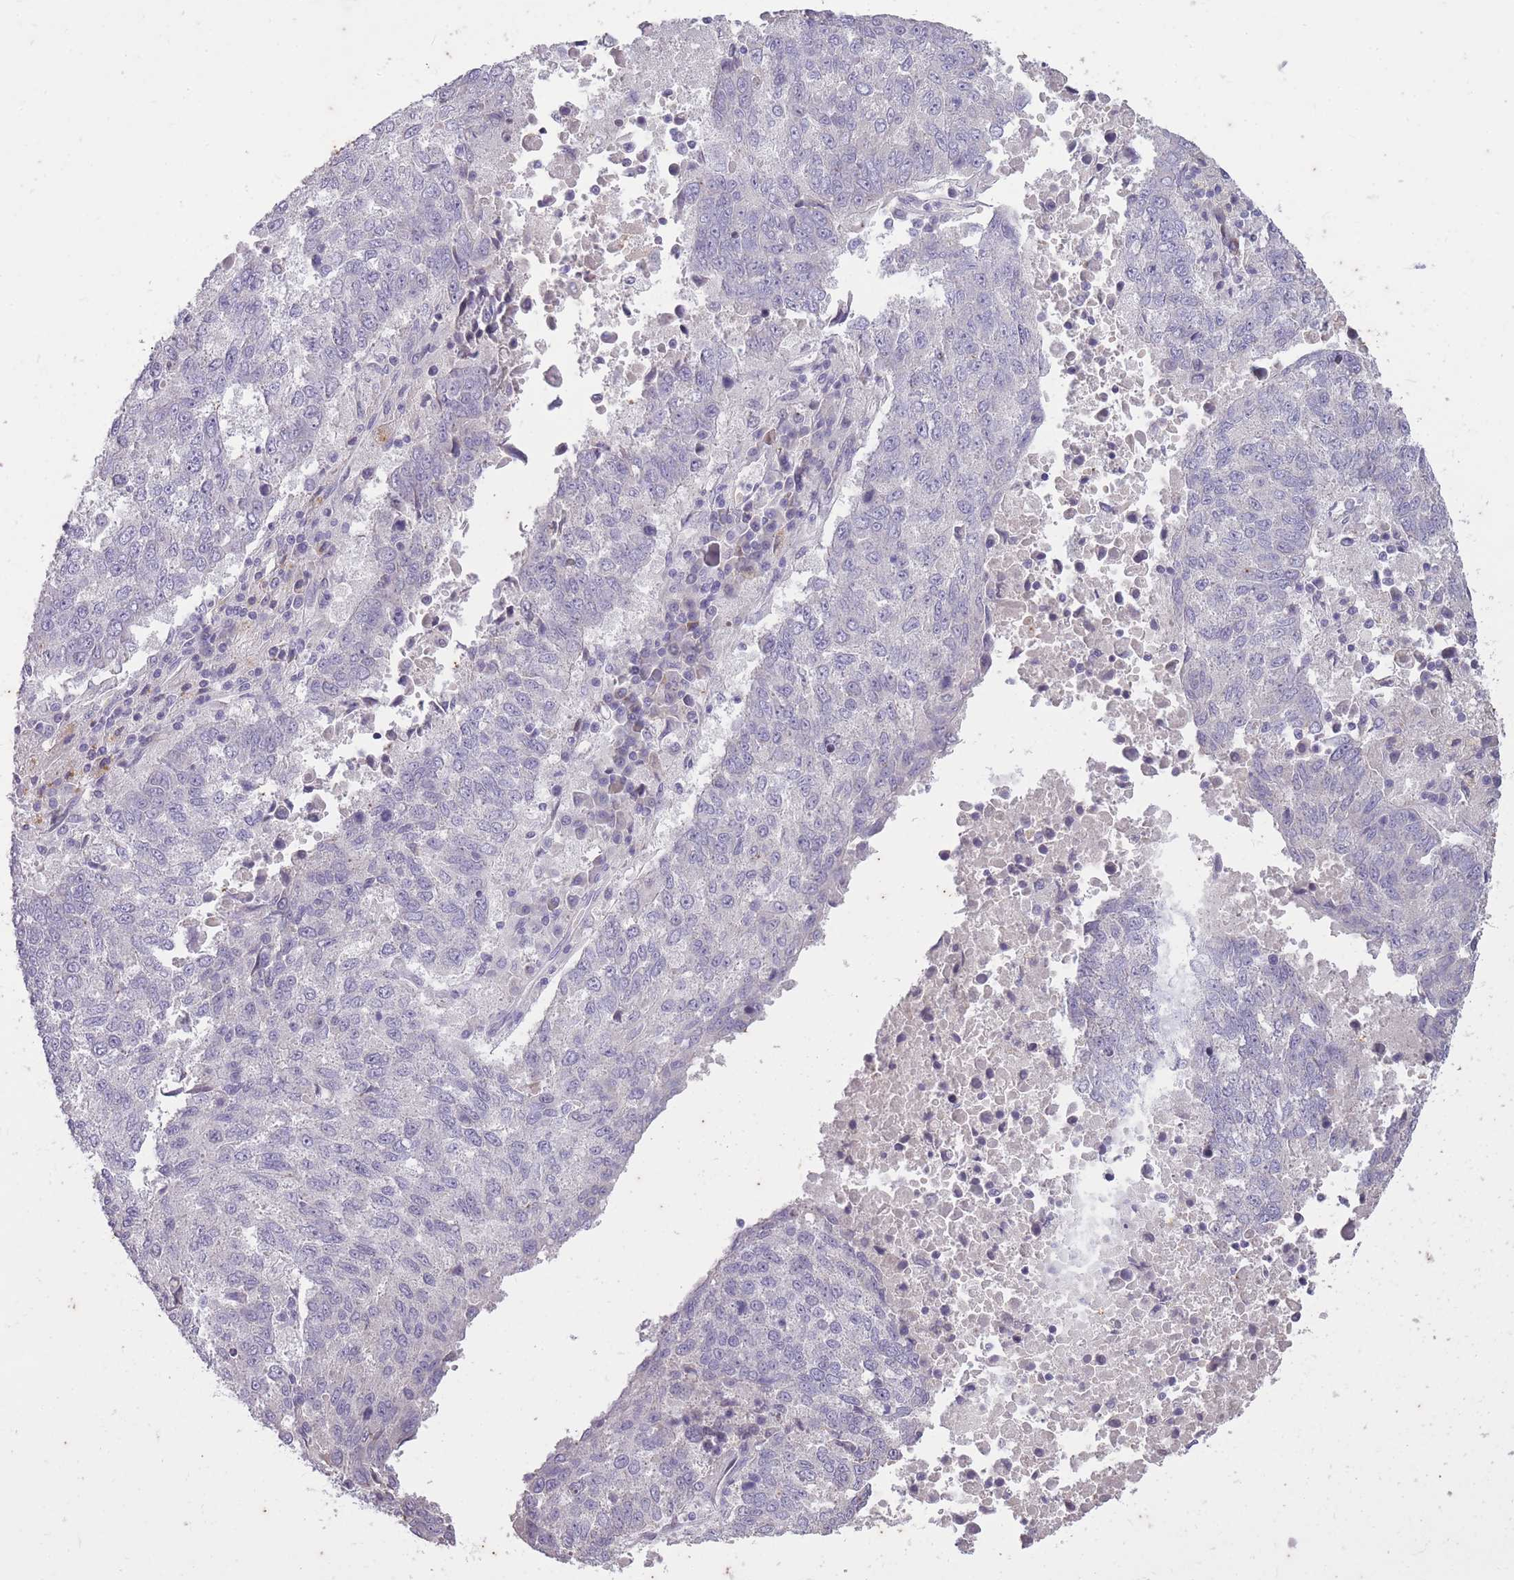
{"staining": {"intensity": "negative", "quantity": "none", "location": "none"}, "tissue": "lung cancer", "cell_type": "Tumor cells", "image_type": "cancer", "snomed": [{"axis": "morphology", "description": "Squamous cell carcinoma, NOS"}, {"axis": "topography", "description": "Lung"}], "caption": "A high-resolution photomicrograph shows immunohistochemistry (IHC) staining of lung cancer (squamous cell carcinoma), which displays no significant staining in tumor cells.", "gene": "CNTNAP3", "patient": {"sex": "male", "age": 73}}